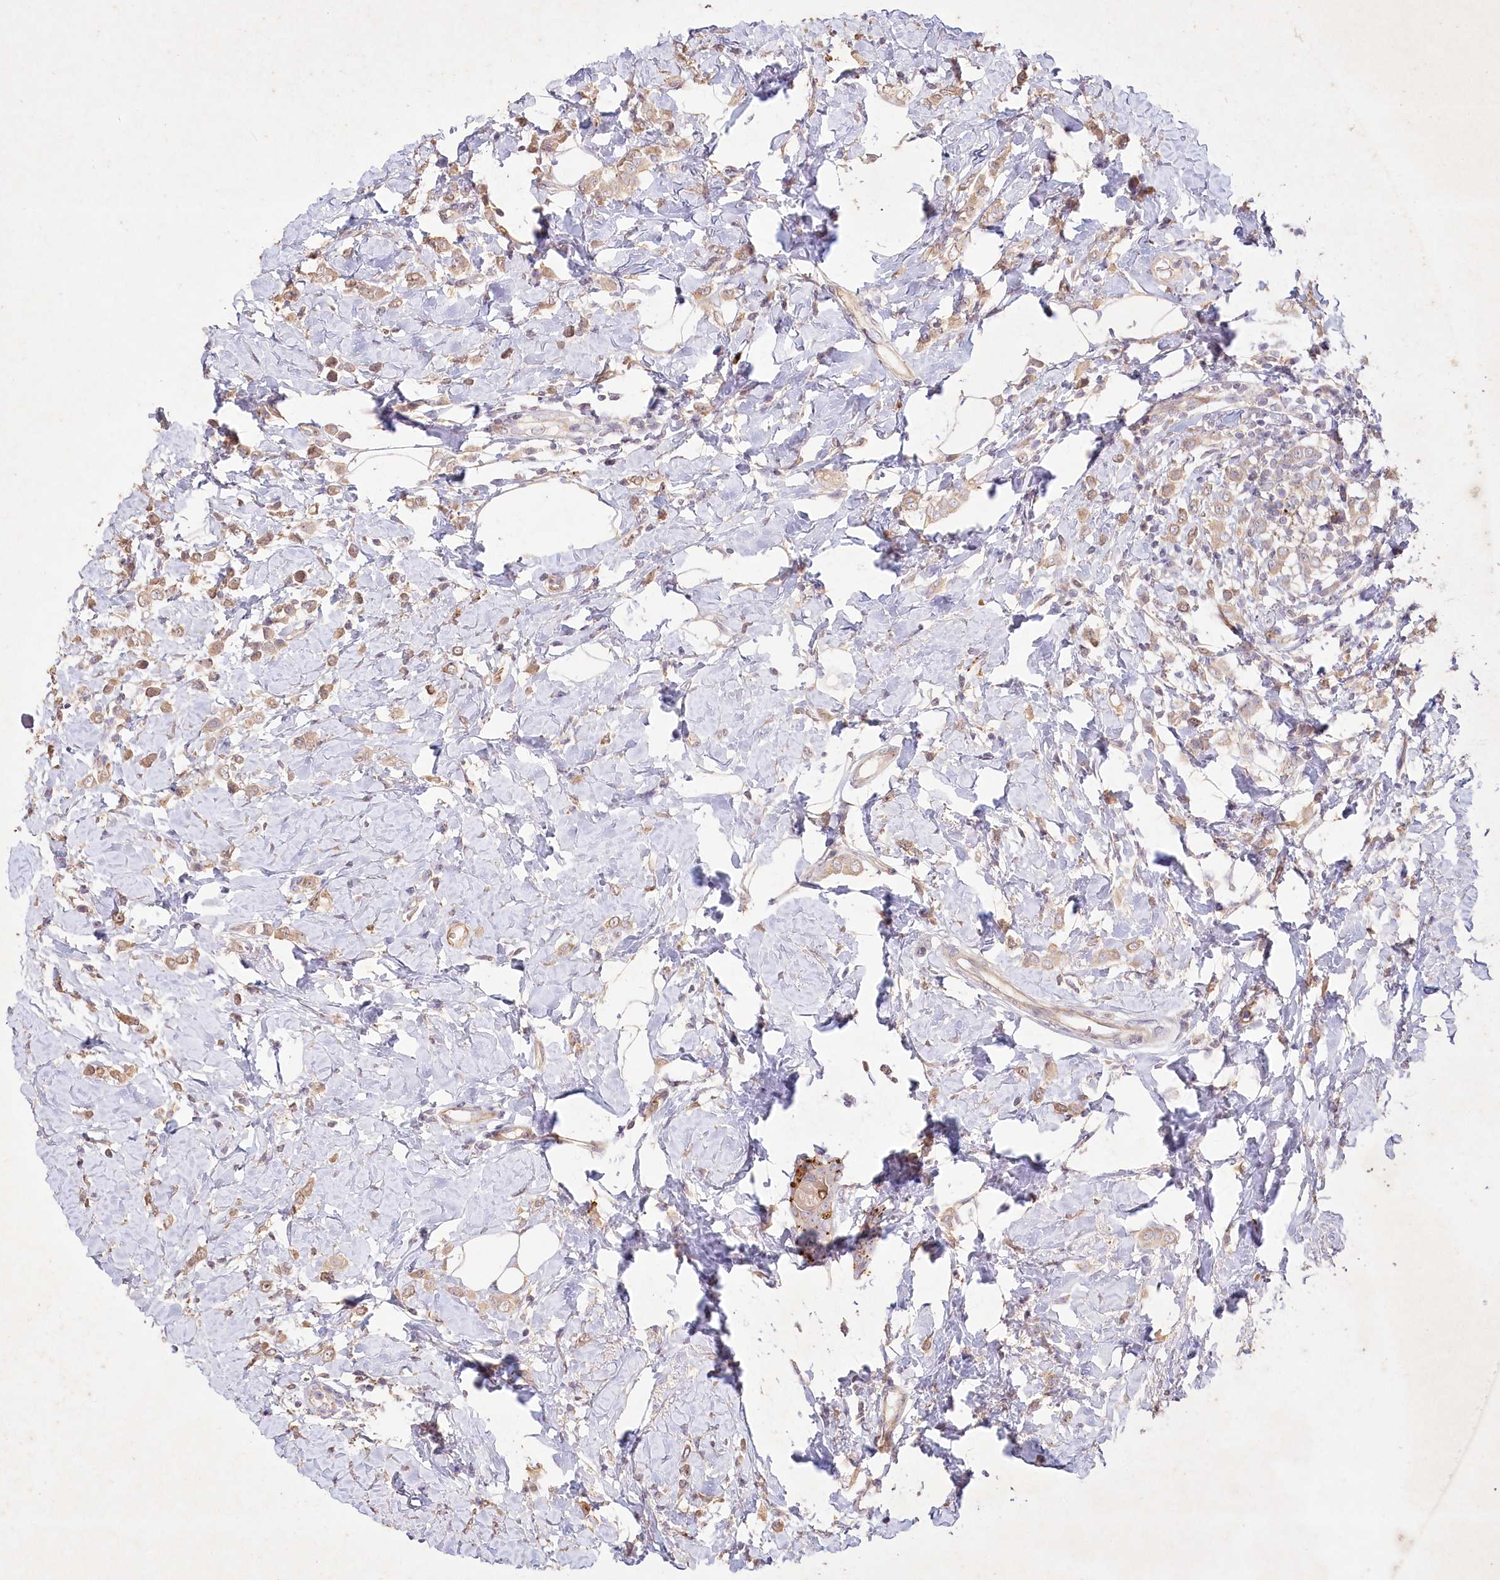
{"staining": {"intensity": "moderate", "quantity": ">75%", "location": "cytoplasmic/membranous"}, "tissue": "breast cancer", "cell_type": "Tumor cells", "image_type": "cancer", "snomed": [{"axis": "morphology", "description": "Lobular carcinoma"}, {"axis": "topography", "description": "Breast"}], "caption": "Breast cancer (lobular carcinoma) was stained to show a protein in brown. There is medium levels of moderate cytoplasmic/membranous staining in approximately >75% of tumor cells.", "gene": "IRAK1BP1", "patient": {"sex": "female", "age": 47}}